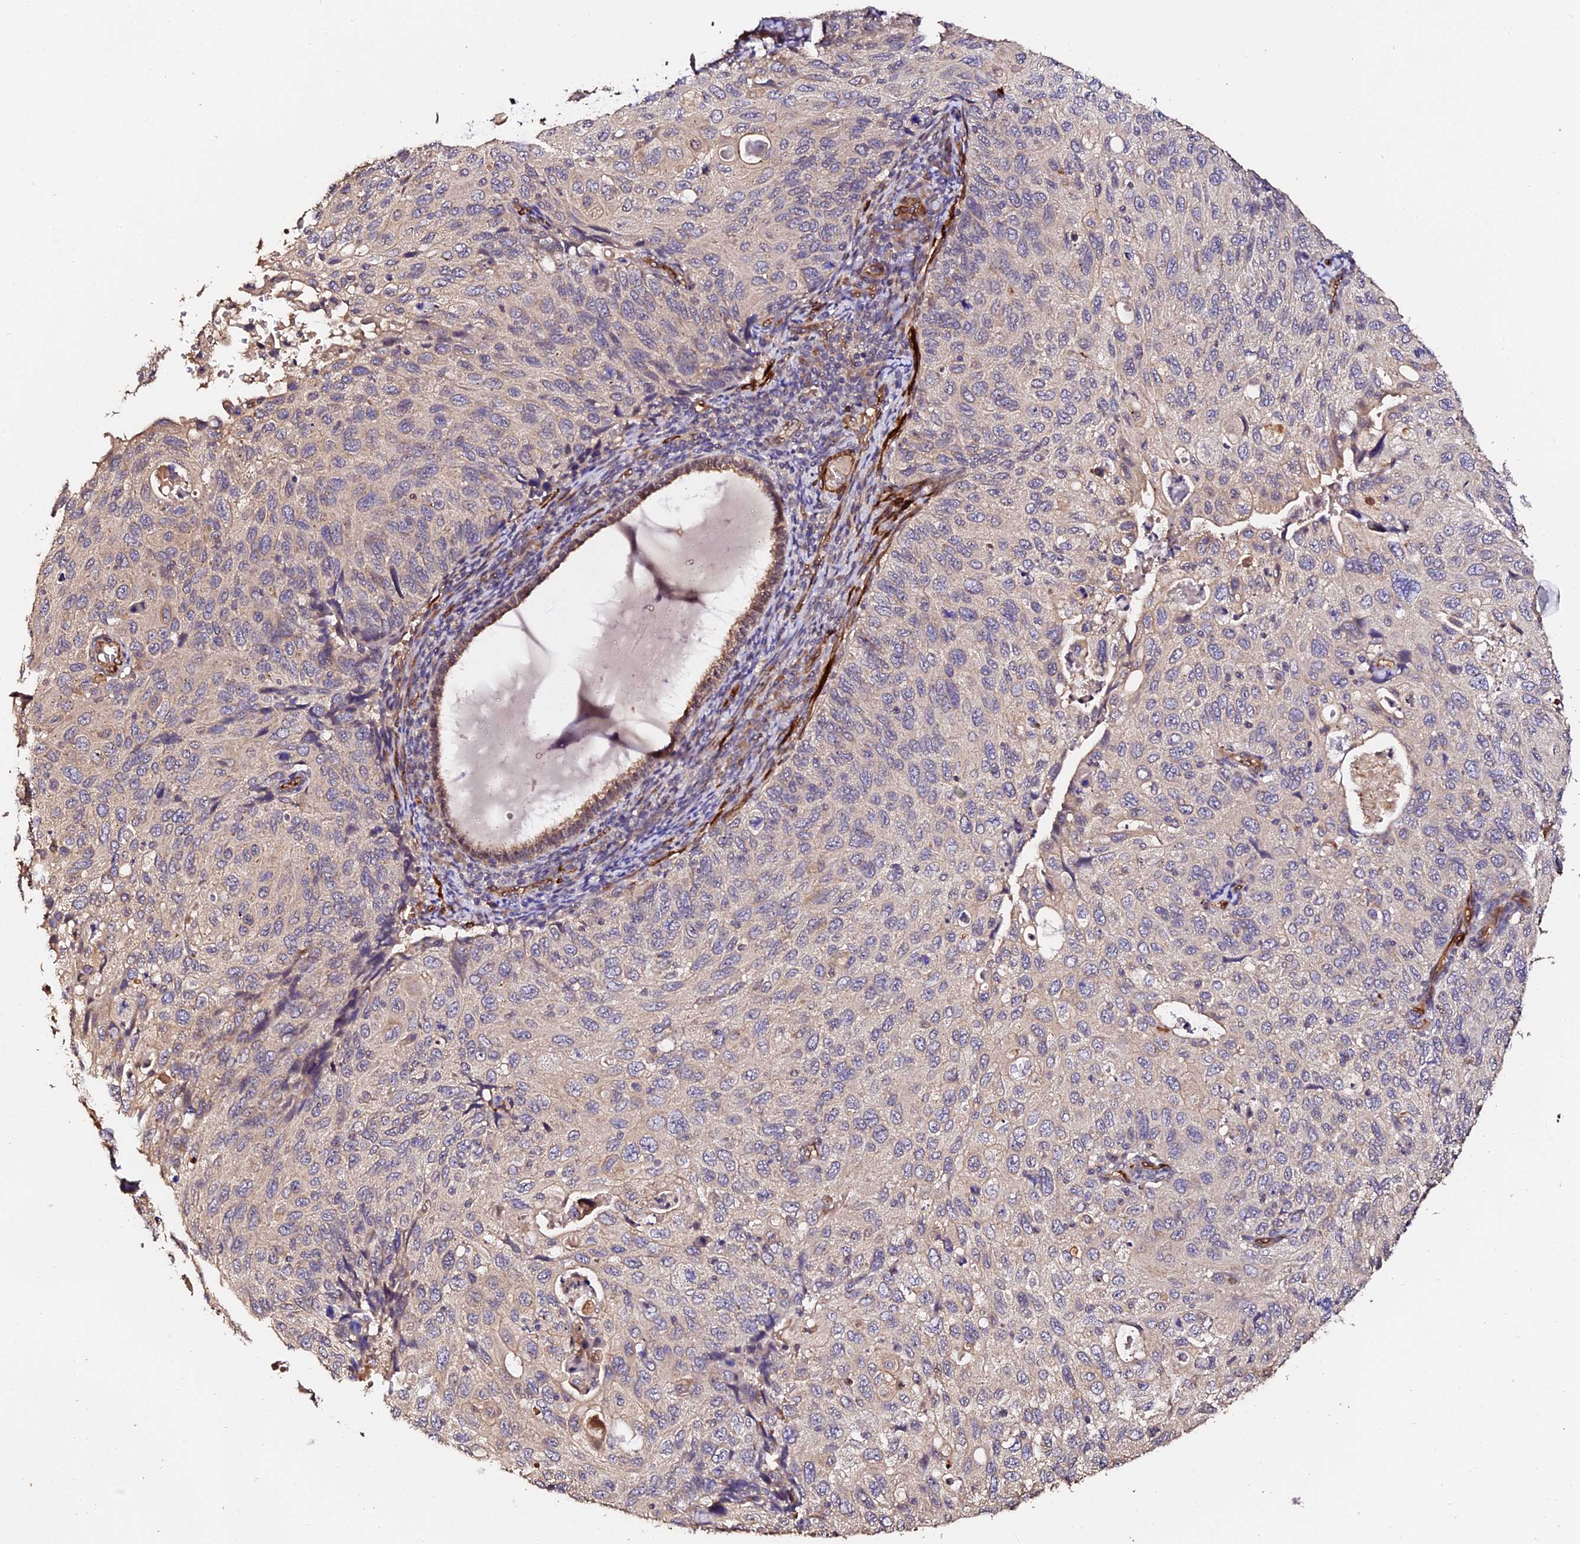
{"staining": {"intensity": "weak", "quantity": "<25%", "location": "cytoplasmic/membranous"}, "tissue": "cervical cancer", "cell_type": "Tumor cells", "image_type": "cancer", "snomed": [{"axis": "morphology", "description": "Squamous cell carcinoma, NOS"}, {"axis": "topography", "description": "Cervix"}], "caption": "Cervical squamous cell carcinoma stained for a protein using IHC exhibits no staining tumor cells.", "gene": "TDO2", "patient": {"sex": "female", "age": 70}}